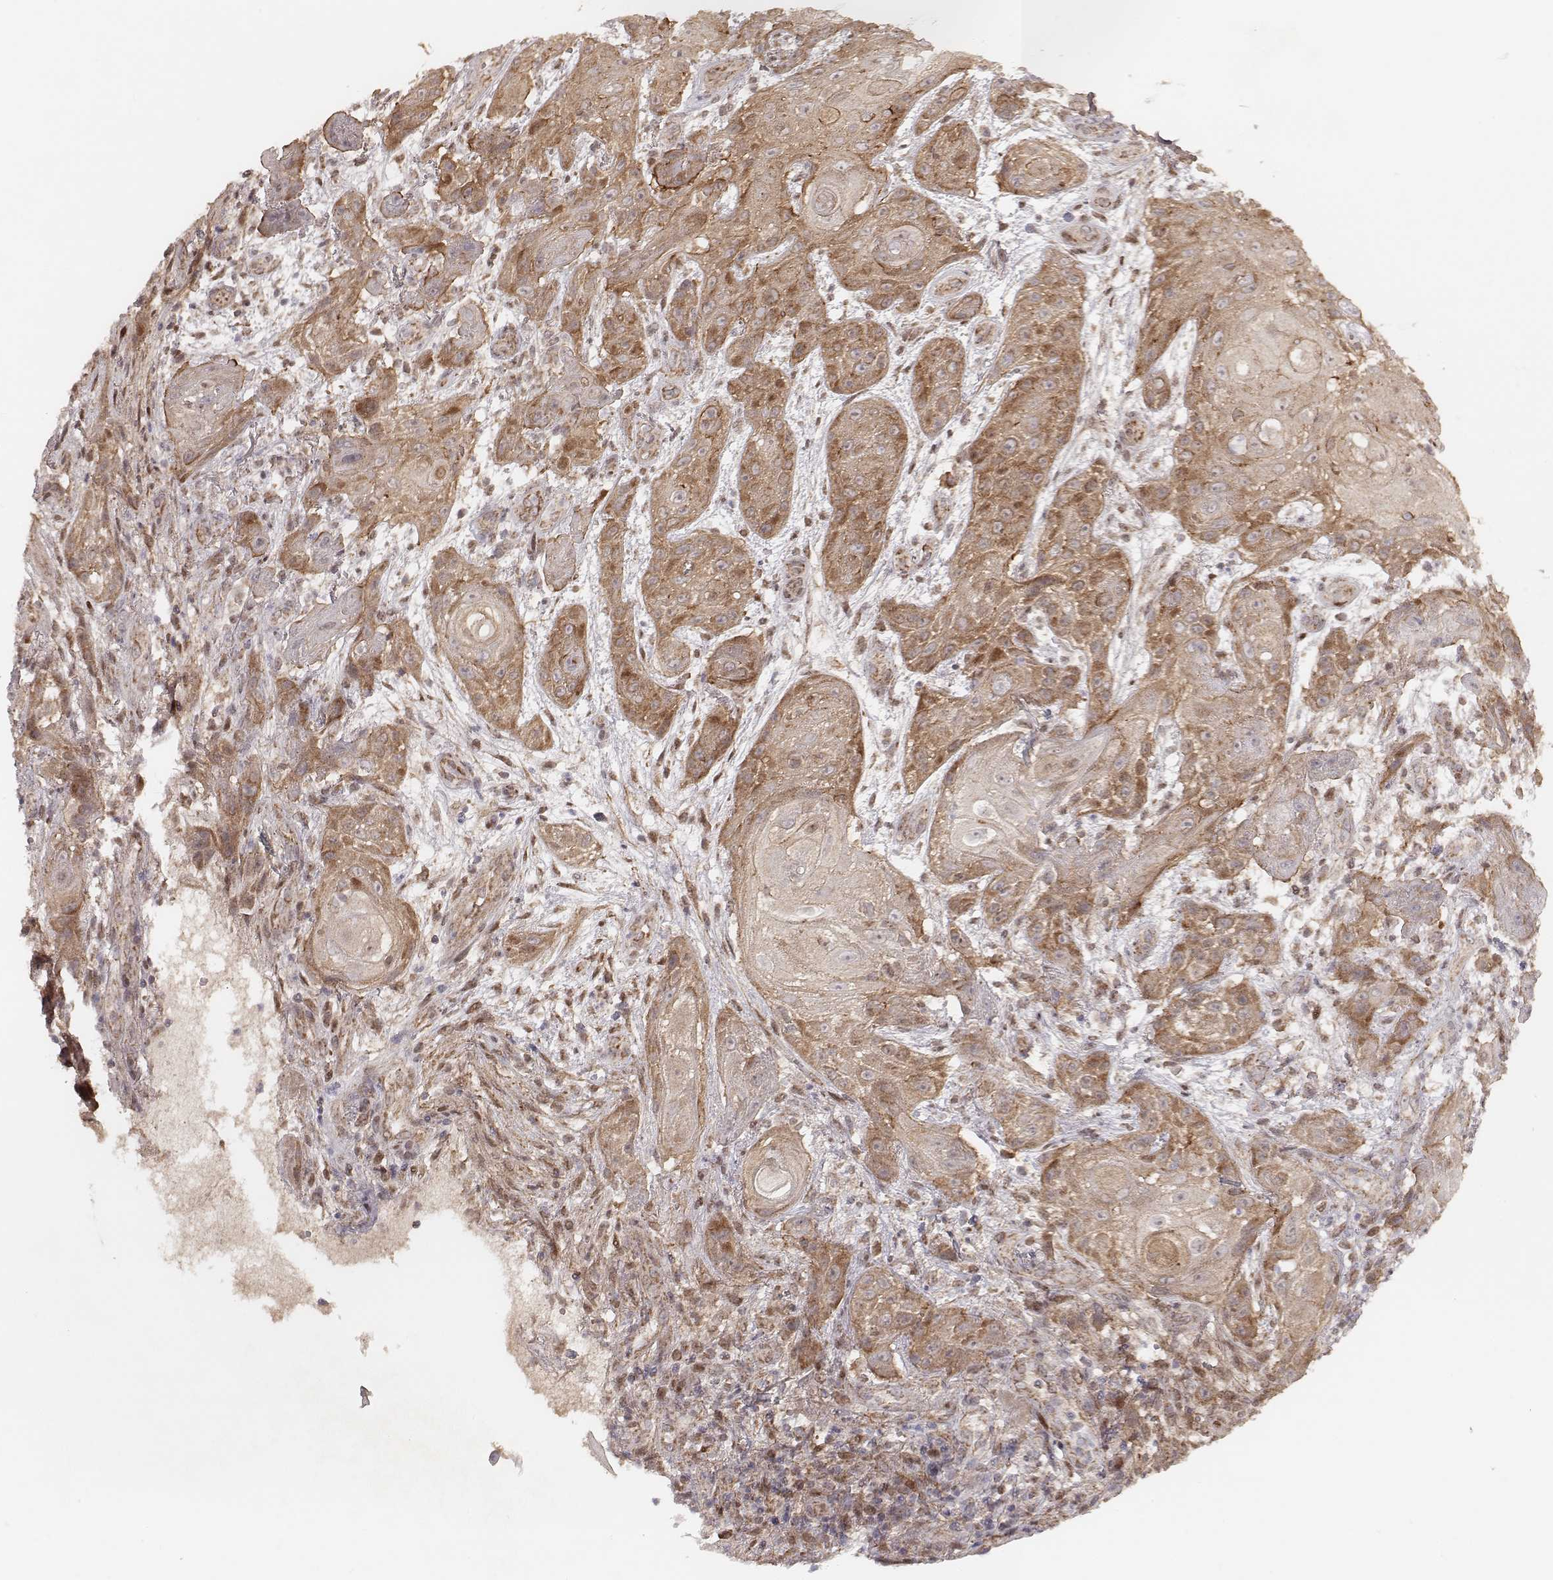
{"staining": {"intensity": "moderate", "quantity": ">75%", "location": "cytoplasmic/membranous"}, "tissue": "skin cancer", "cell_type": "Tumor cells", "image_type": "cancer", "snomed": [{"axis": "morphology", "description": "Squamous cell carcinoma, NOS"}, {"axis": "topography", "description": "Skin"}], "caption": "Approximately >75% of tumor cells in human skin cancer (squamous cell carcinoma) display moderate cytoplasmic/membranous protein expression as visualized by brown immunohistochemical staining.", "gene": "NDUFA7", "patient": {"sex": "male", "age": 62}}